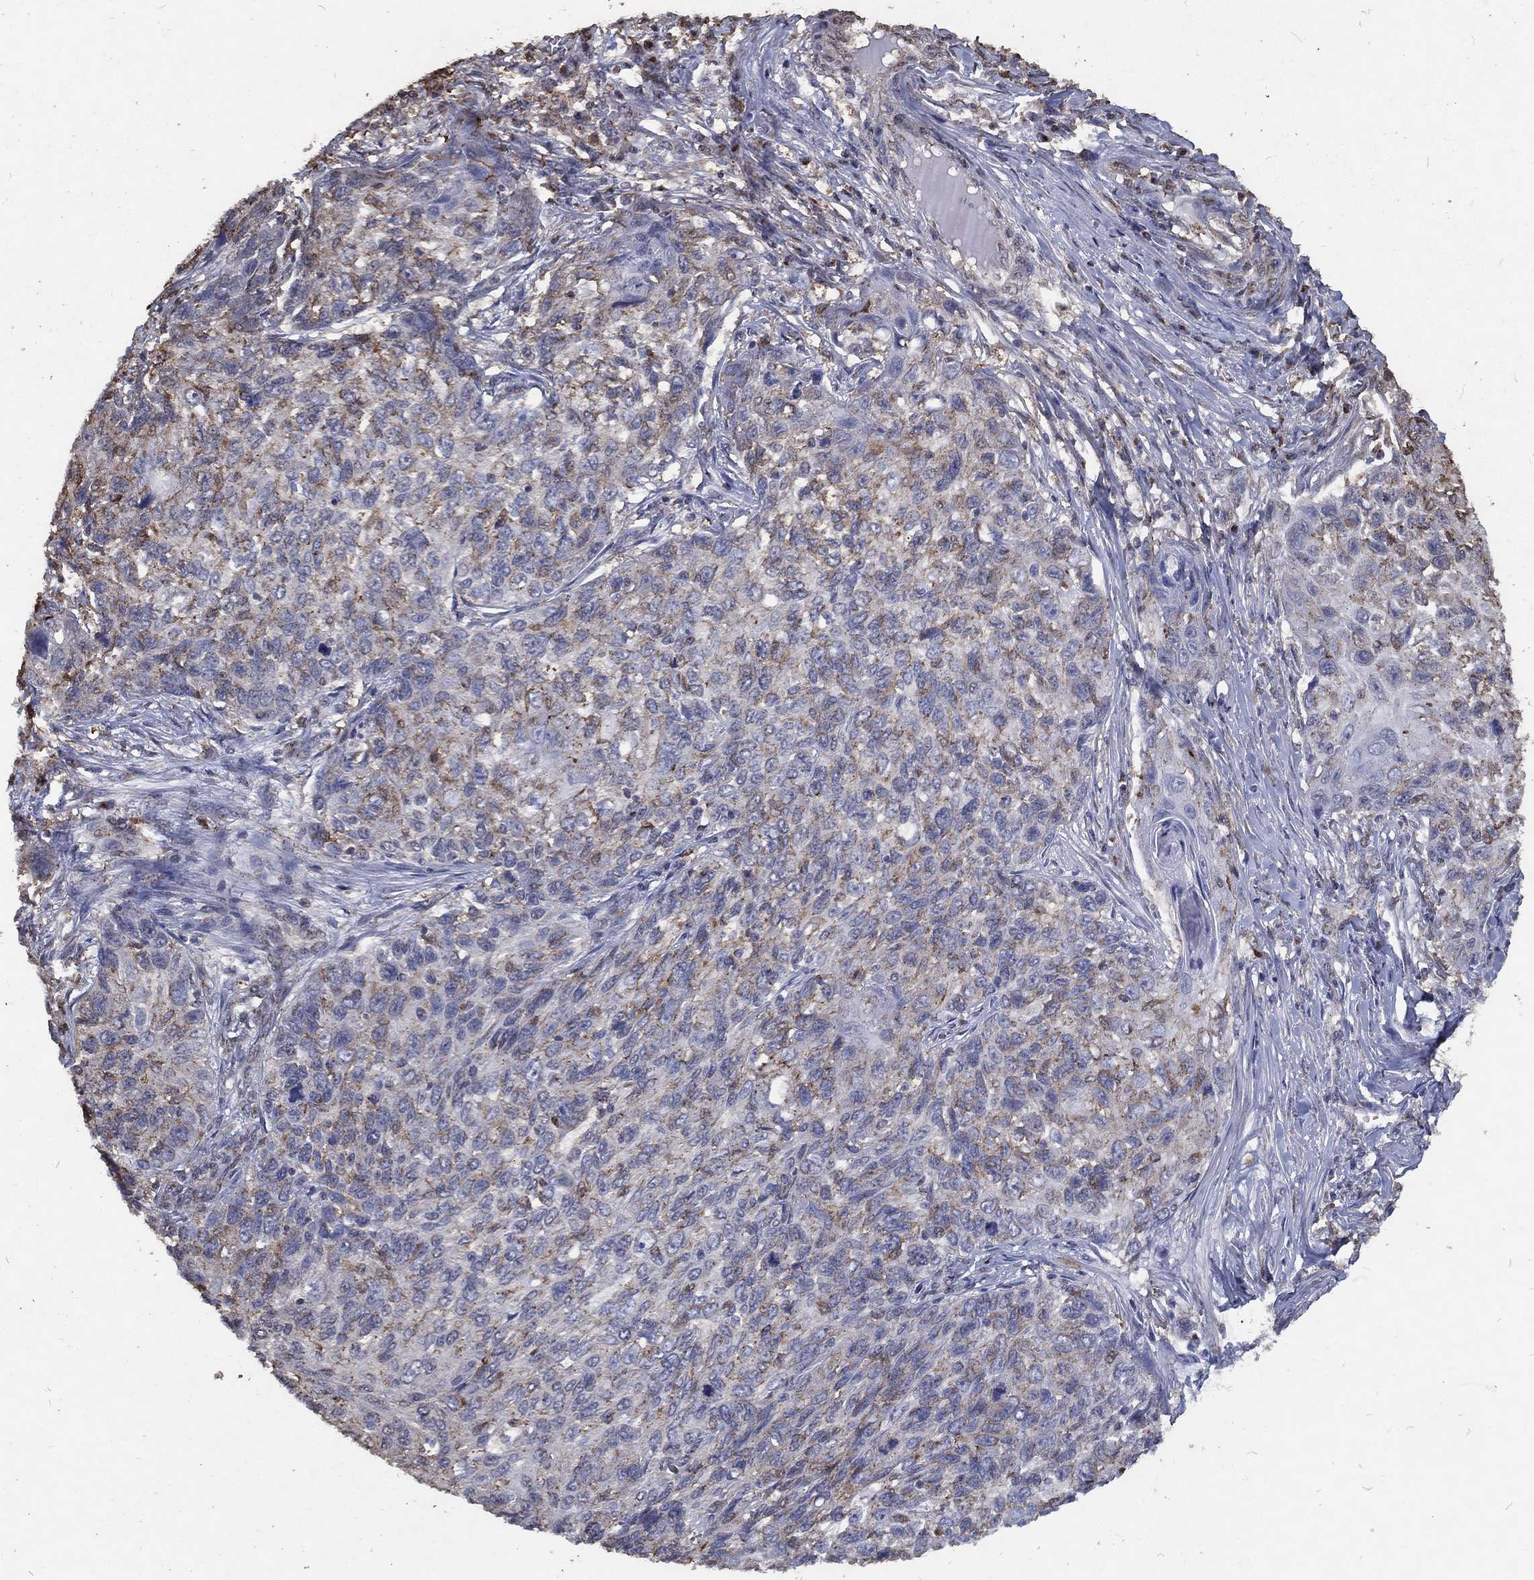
{"staining": {"intensity": "moderate", "quantity": "25%-75%", "location": "cytoplasmic/membranous"}, "tissue": "skin cancer", "cell_type": "Tumor cells", "image_type": "cancer", "snomed": [{"axis": "morphology", "description": "Squamous cell carcinoma, NOS"}, {"axis": "topography", "description": "Skin"}], "caption": "High-magnification brightfield microscopy of squamous cell carcinoma (skin) stained with DAB (3,3'-diaminobenzidine) (brown) and counterstained with hematoxylin (blue). tumor cells exhibit moderate cytoplasmic/membranous positivity is seen in about25%-75% of cells.", "gene": "GPR183", "patient": {"sex": "male", "age": 92}}